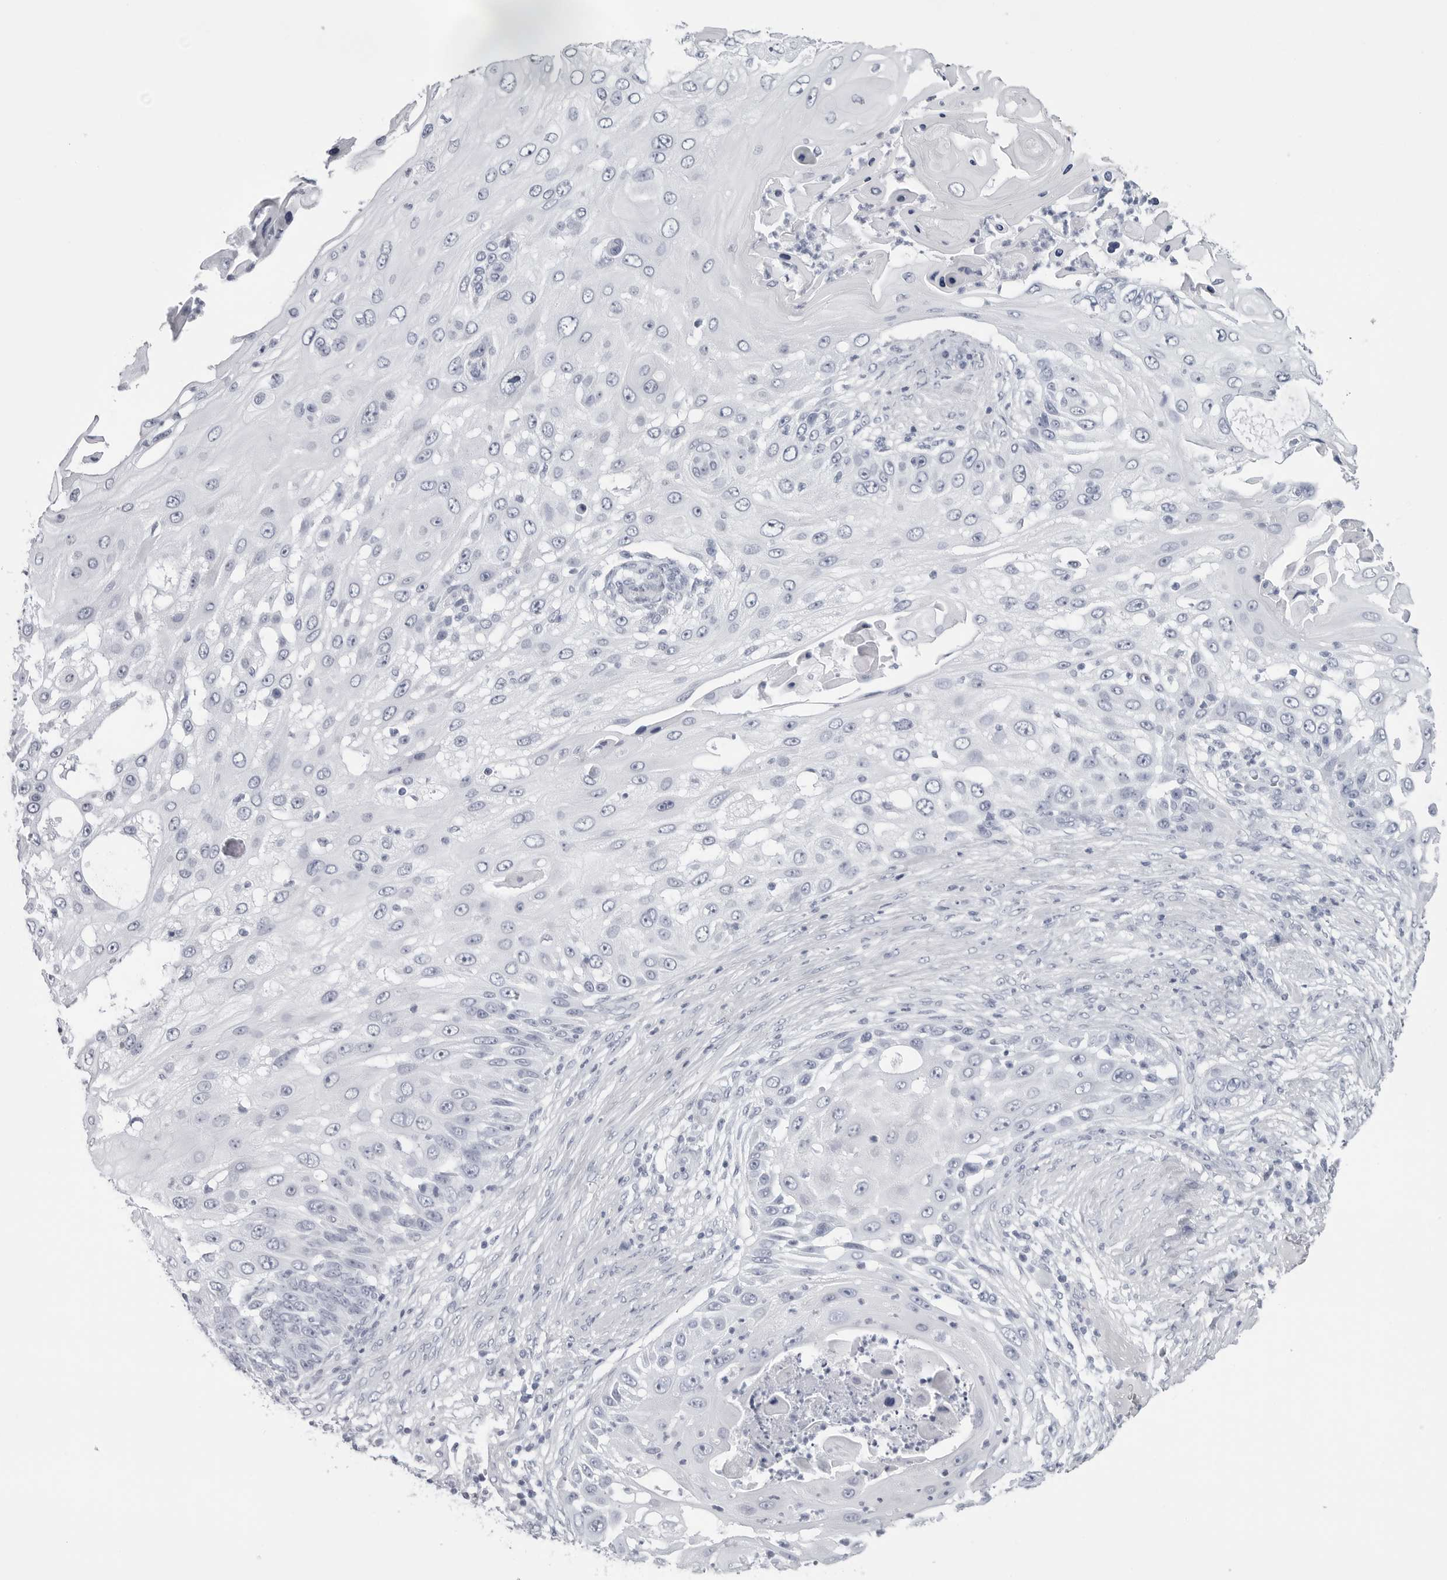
{"staining": {"intensity": "negative", "quantity": "none", "location": "none"}, "tissue": "skin cancer", "cell_type": "Tumor cells", "image_type": "cancer", "snomed": [{"axis": "morphology", "description": "Squamous cell carcinoma, NOS"}, {"axis": "topography", "description": "Skin"}], "caption": "Protein analysis of skin cancer displays no significant expression in tumor cells.", "gene": "CST2", "patient": {"sex": "female", "age": 44}}